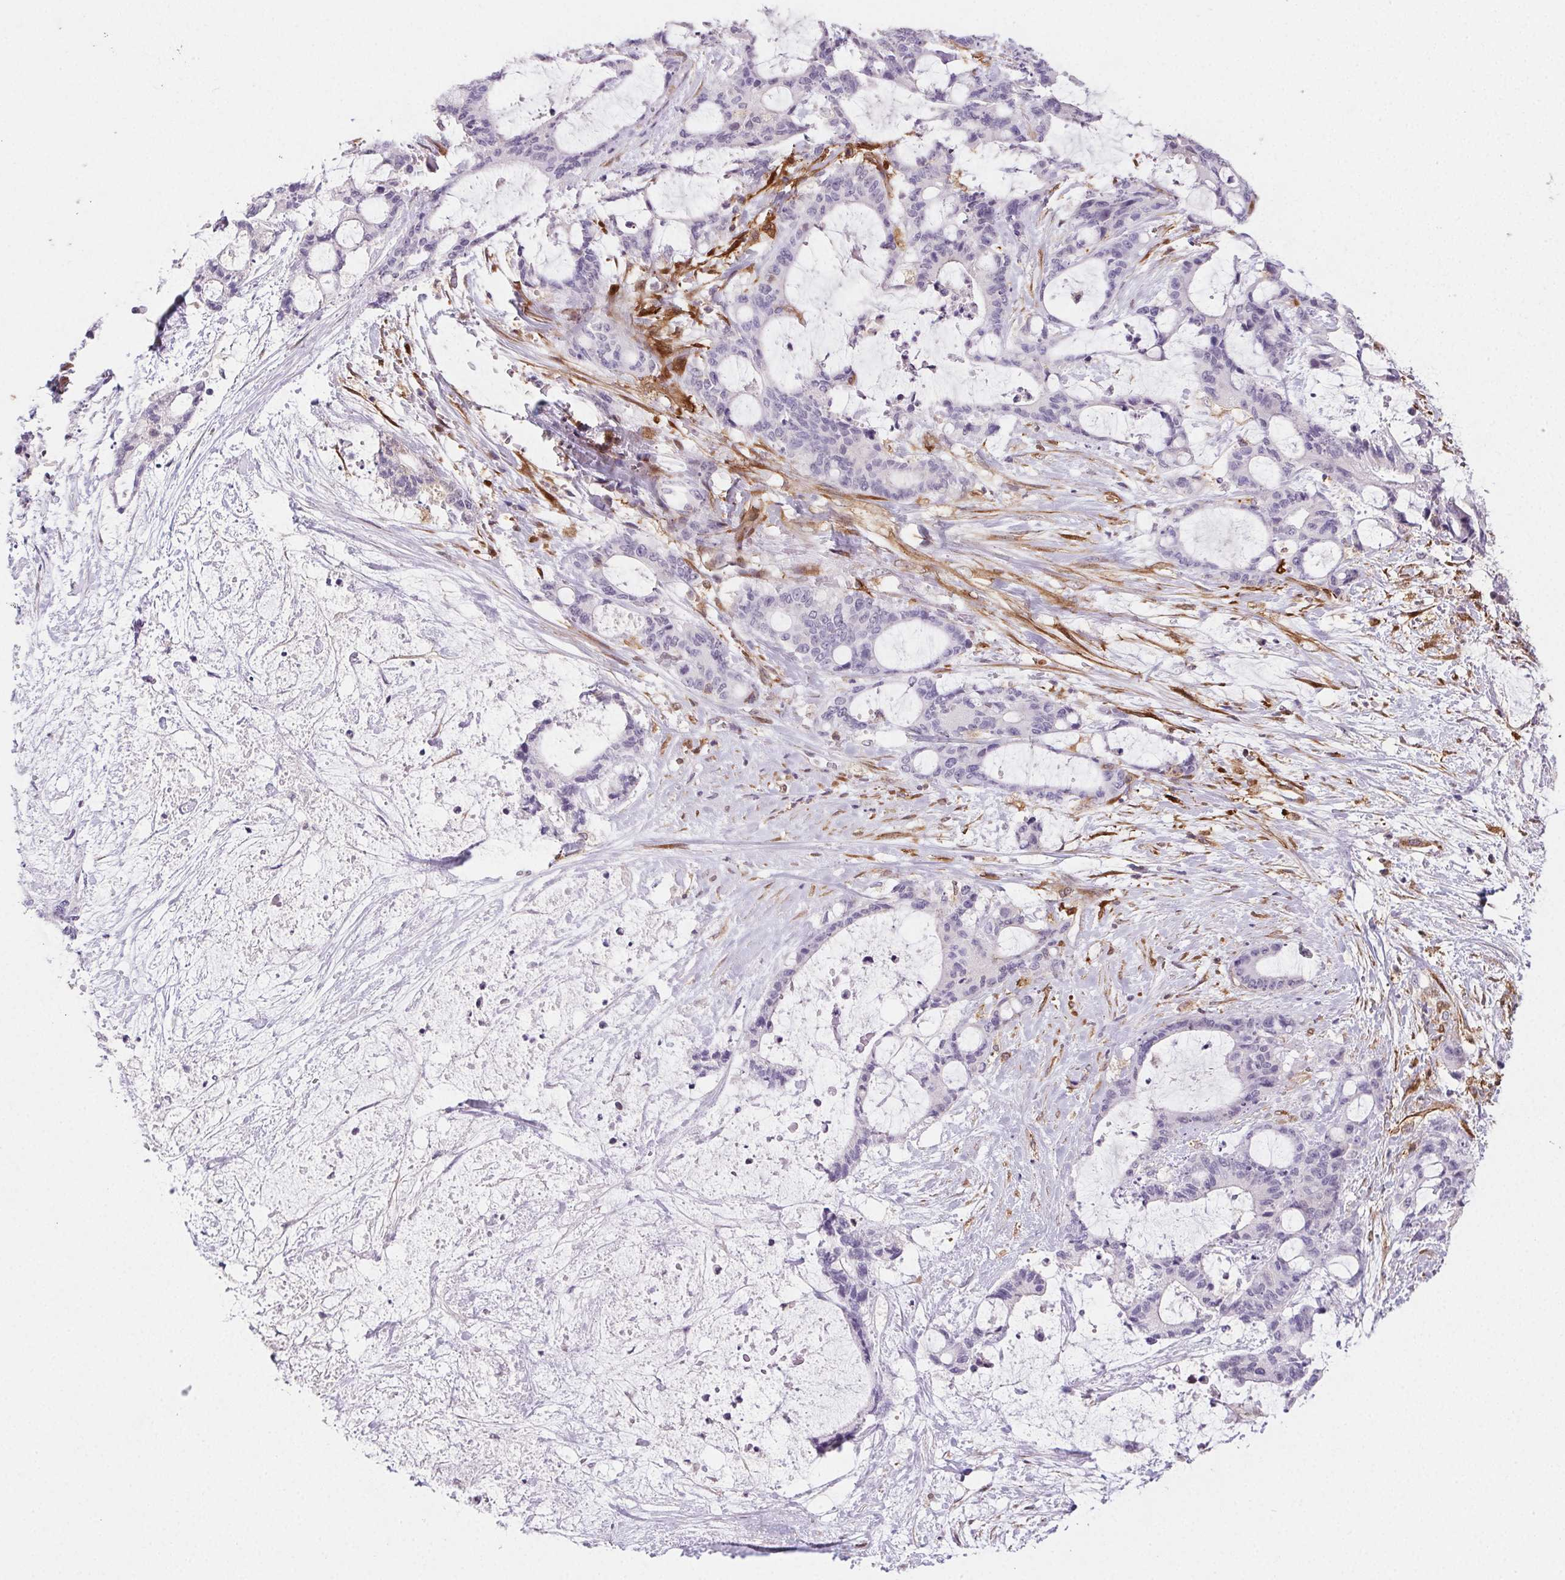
{"staining": {"intensity": "negative", "quantity": "none", "location": "none"}, "tissue": "liver cancer", "cell_type": "Tumor cells", "image_type": "cancer", "snomed": [{"axis": "morphology", "description": "Normal tissue, NOS"}, {"axis": "morphology", "description": "Cholangiocarcinoma"}, {"axis": "topography", "description": "Liver"}, {"axis": "topography", "description": "Peripheral nerve tissue"}], "caption": "An immunohistochemistry image of liver cancer (cholangiocarcinoma) is shown. There is no staining in tumor cells of liver cancer (cholangiocarcinoma).", "gene": "GBP1", "patient": {"sex": "female", "age": 73}}